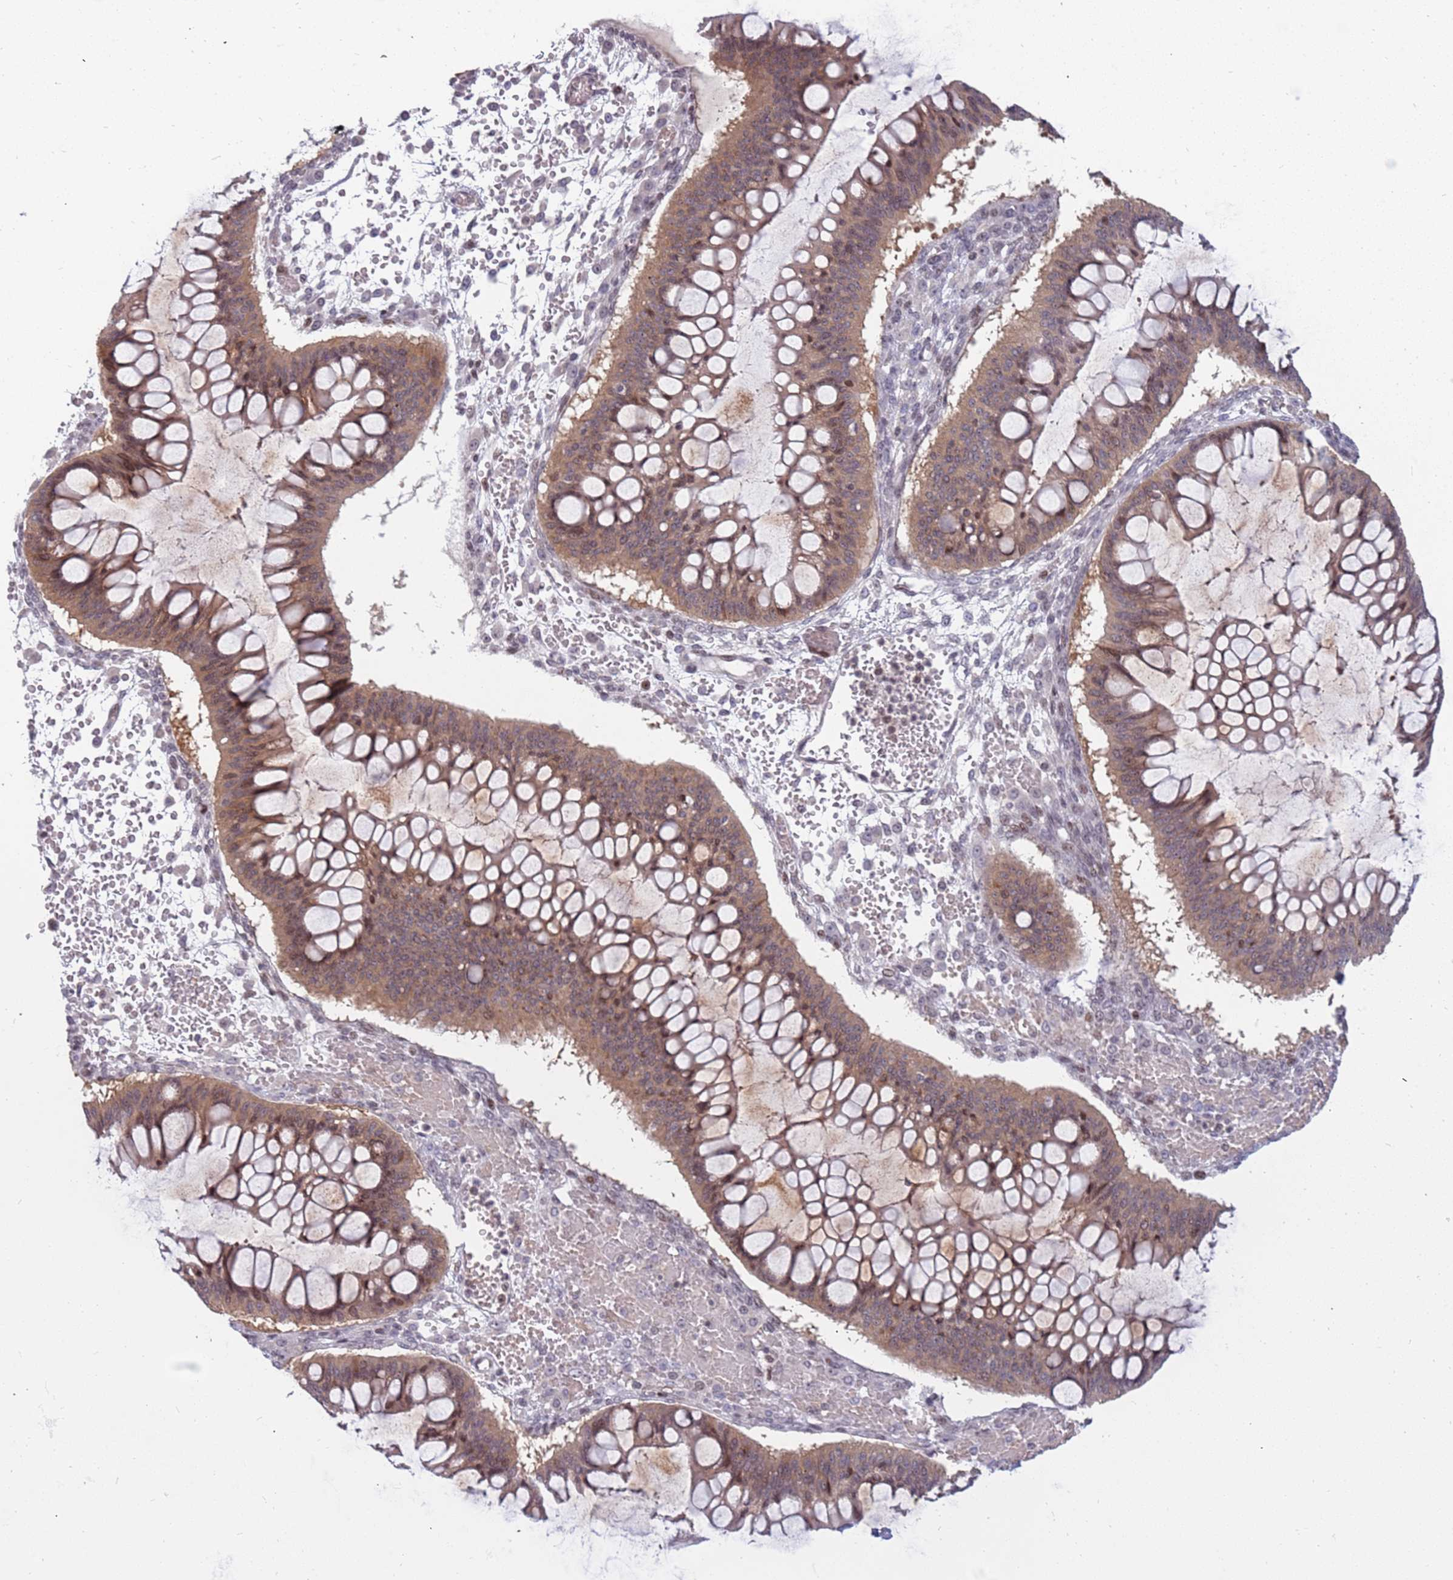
{"staining": {"intensity": "weak", "quantity": ">75%", "location": "cytoplasmic/membranous"}, "tissue": "ovarian cancer", "cell_type": "Tumor cells", "image_type": "cancer", "snomed": [{"axis": "morphology", "description": "Cystadenocarcinoma, mucinous, NOS"}, {"axis": "topography", "description": "Ovary"}], "caption": "Protein staining demonstrates weak cytoplasmic/membranous positivity in approximately >75% of tumor cells in ovarian cancer (mucinous cystadenocarcinoma).", "gene": "ARHGEF5", "patient": {"sex": "female", "age": 73}}